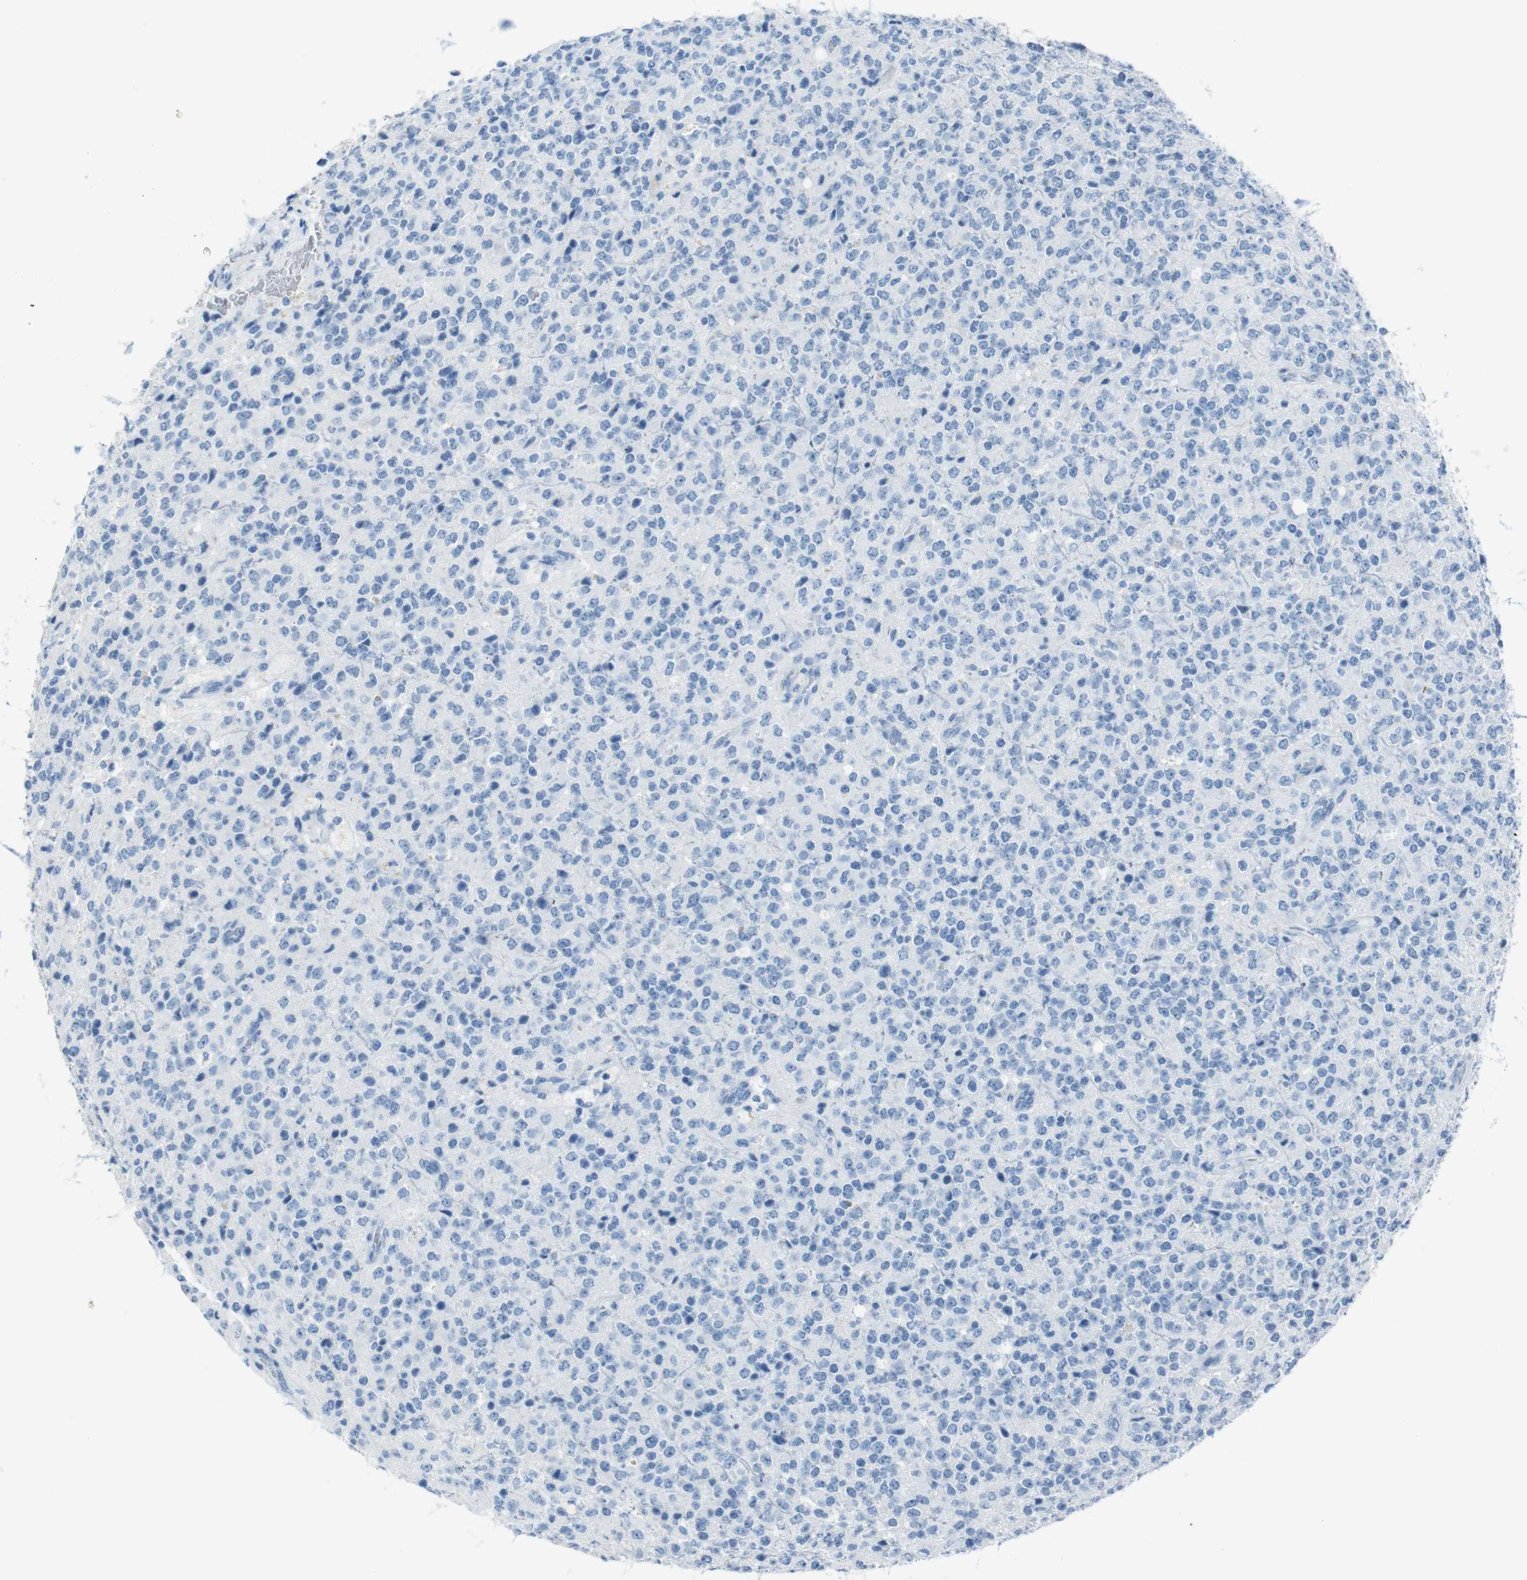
{"staining": {"intensity": "negative", "quantity": "none", "location": "none"}, "tissue": "glioma", "cell_type": "Tumor cells", "image_type": "cancer", "snomed": [{"axis": "morphology", "description": "Glioma, malignant, High grade"}, {"axis": "topography", "description": "pancreas cauda"}], "caption": "This is an immunohistochemistry (IHC) photomicrograph of malignant high-grade glioma. There is no expression in tumor cells.", "gene": "TMEM207", "patient": {"sex": "male", "age": 60}}